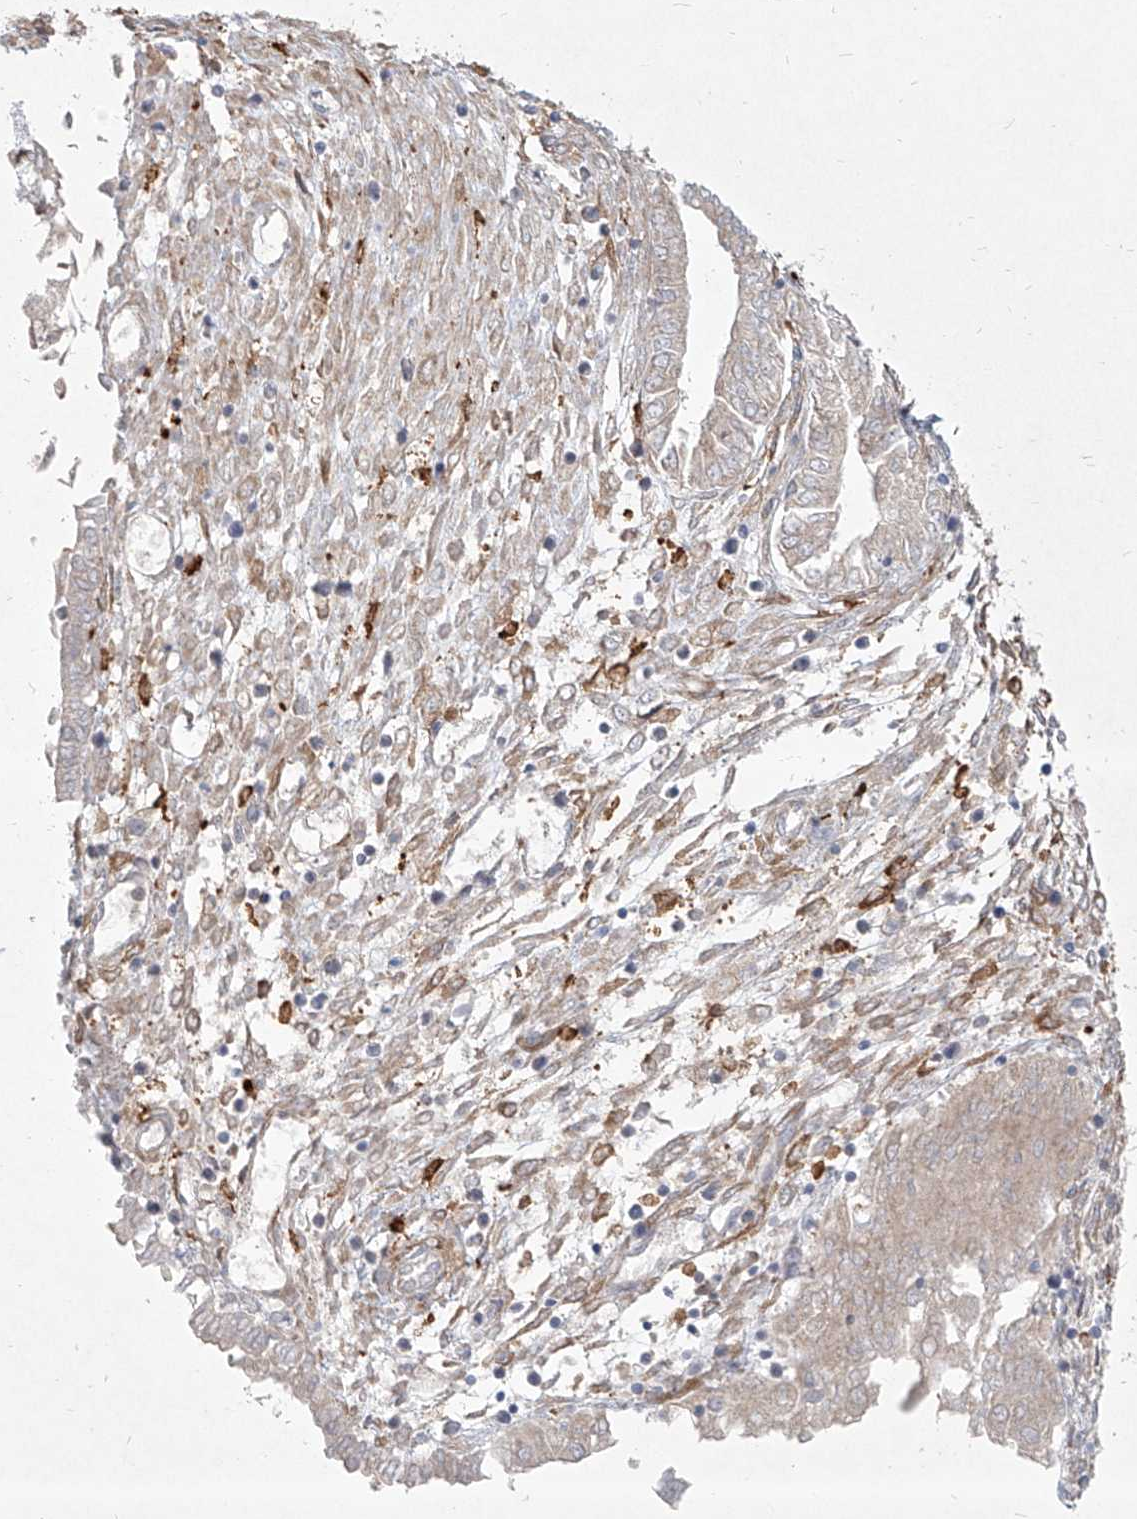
{"staining": {"intensity": "negative", "quantity": "none", "location": "none"}, "tissue": "endometrial cancer", "cell_type": "Tumor cells", "image_type": "cancer", "snomed": [{"axis": "morphology", "description": "Adenocarcinoma, NOS"}, {"axis": "topography", "description": "Endometrium"}], "caption": "A high-resolution photomicrograph shows IHC staining of endometrial cancer, which reveals no significant staining in tumor cells. (DAB (3,3'-diaminobenzidine) immunohistochemistry (IHC) with hematoxylin counter stain).", "gene": "CD209", "patient": {"sex": "female", "age": 53}}